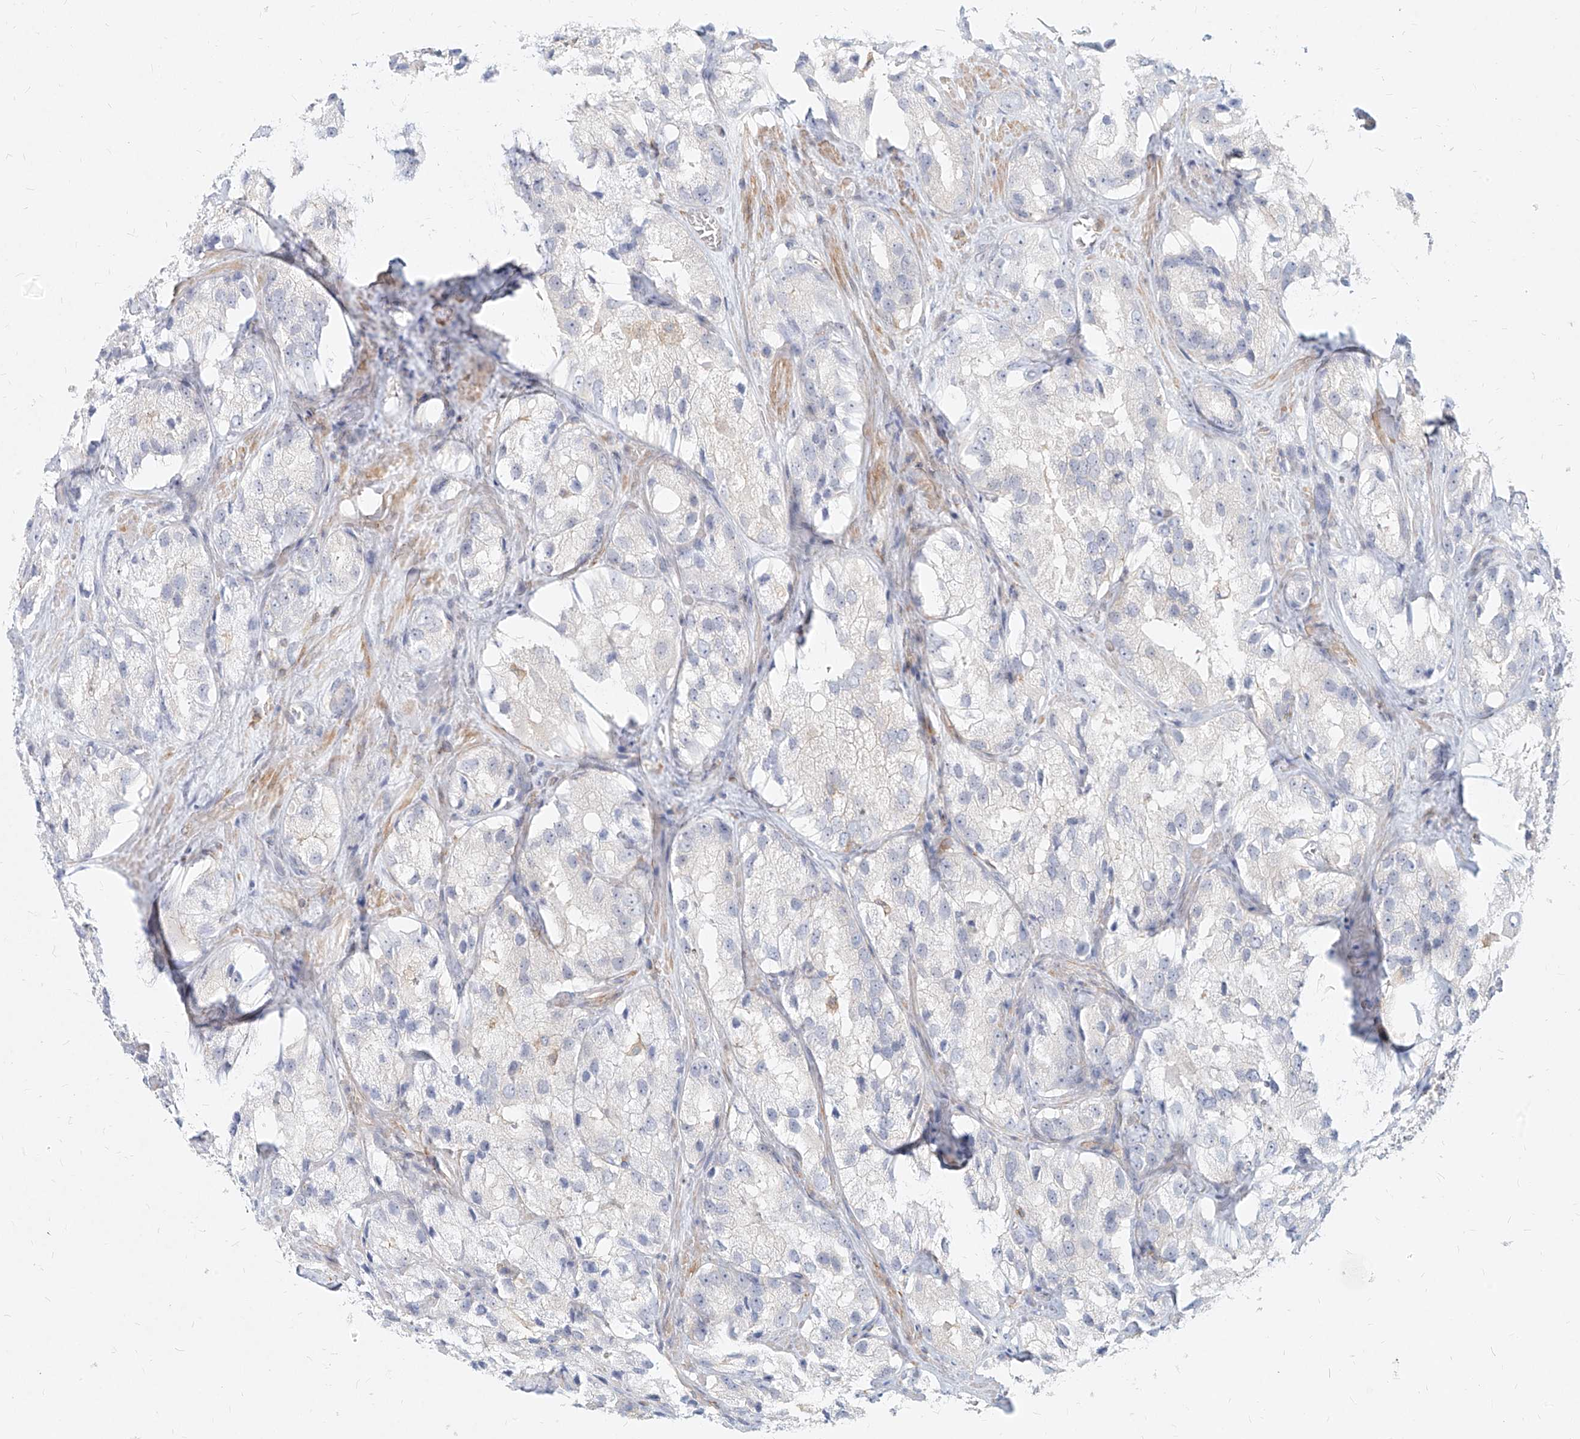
{"staining": {"intensity": "negative", "quantity": "none", "location": "none"}, "tissue": "prostate cancer", "cell_type": "Tumor cells", "image_type": "cancer", "snomed": [{"axis": "morphology", "description": "Adenocarcinoma, High grade"}, {"axis": "topography", "description": "Prostate"}], "caption": "Immunohistochemistry (IHC) of prostate cancer (adenocarcinoma (high-grade)) exhibits no positivity in tumor cells. Nuclei are stained in blue.", "gene": "SLC2A12", "patient": {"sex": "male", "age": 66}}